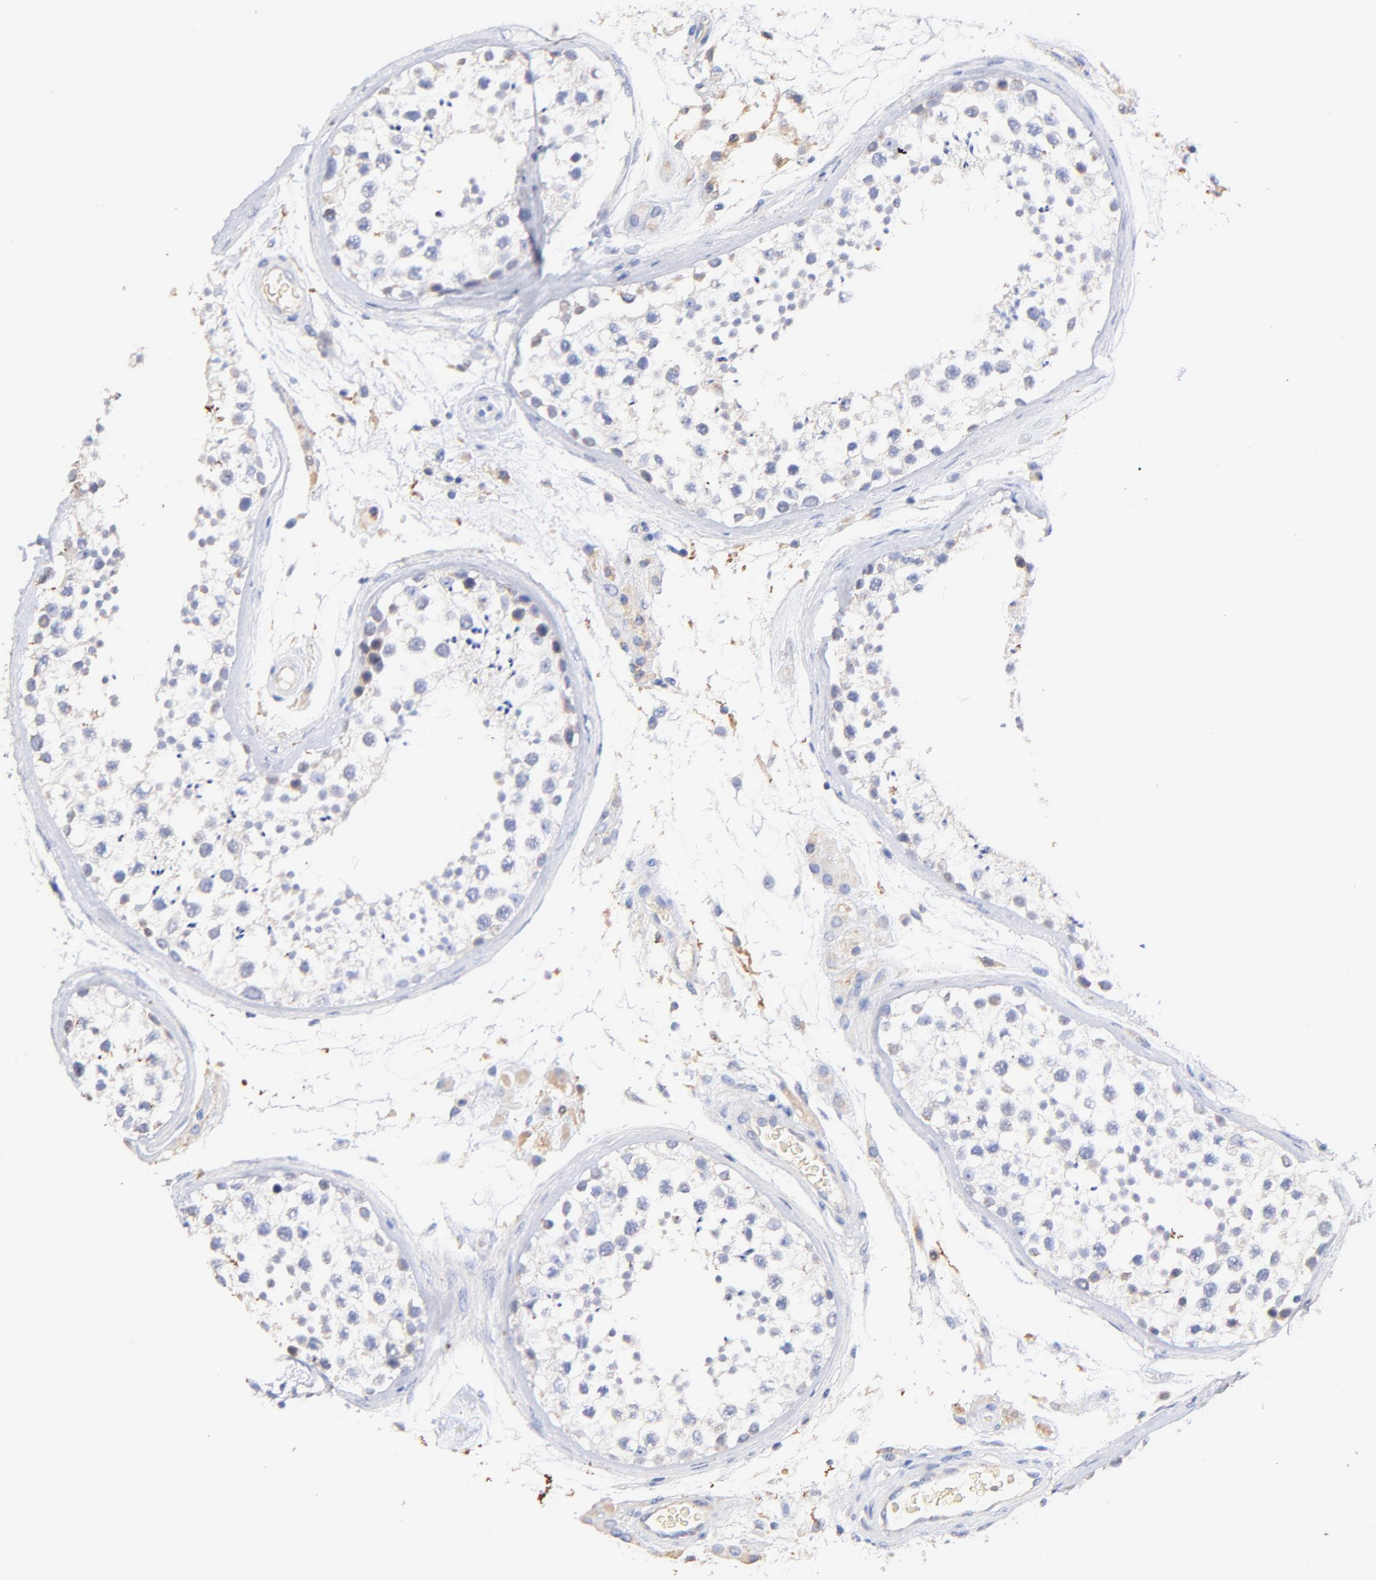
{"staining": {"intensity": "negative", "quantity": "none", "location": "none"}, "tissue": "testis", "cell_type": "Cells in seminiferous ducts", "image_type": "normal", "snomed": [{"axis": "morphology", "description": "Normal tissue, NOS"}, {"axis": "topography", "description": "Testis"}], "caption": "A histopathology image of testis stained for a protein shows no brown staining in cells in seminiferous ducts.", "gene": "IGLV7", "patient": {"sex": "male", "age": 46}}